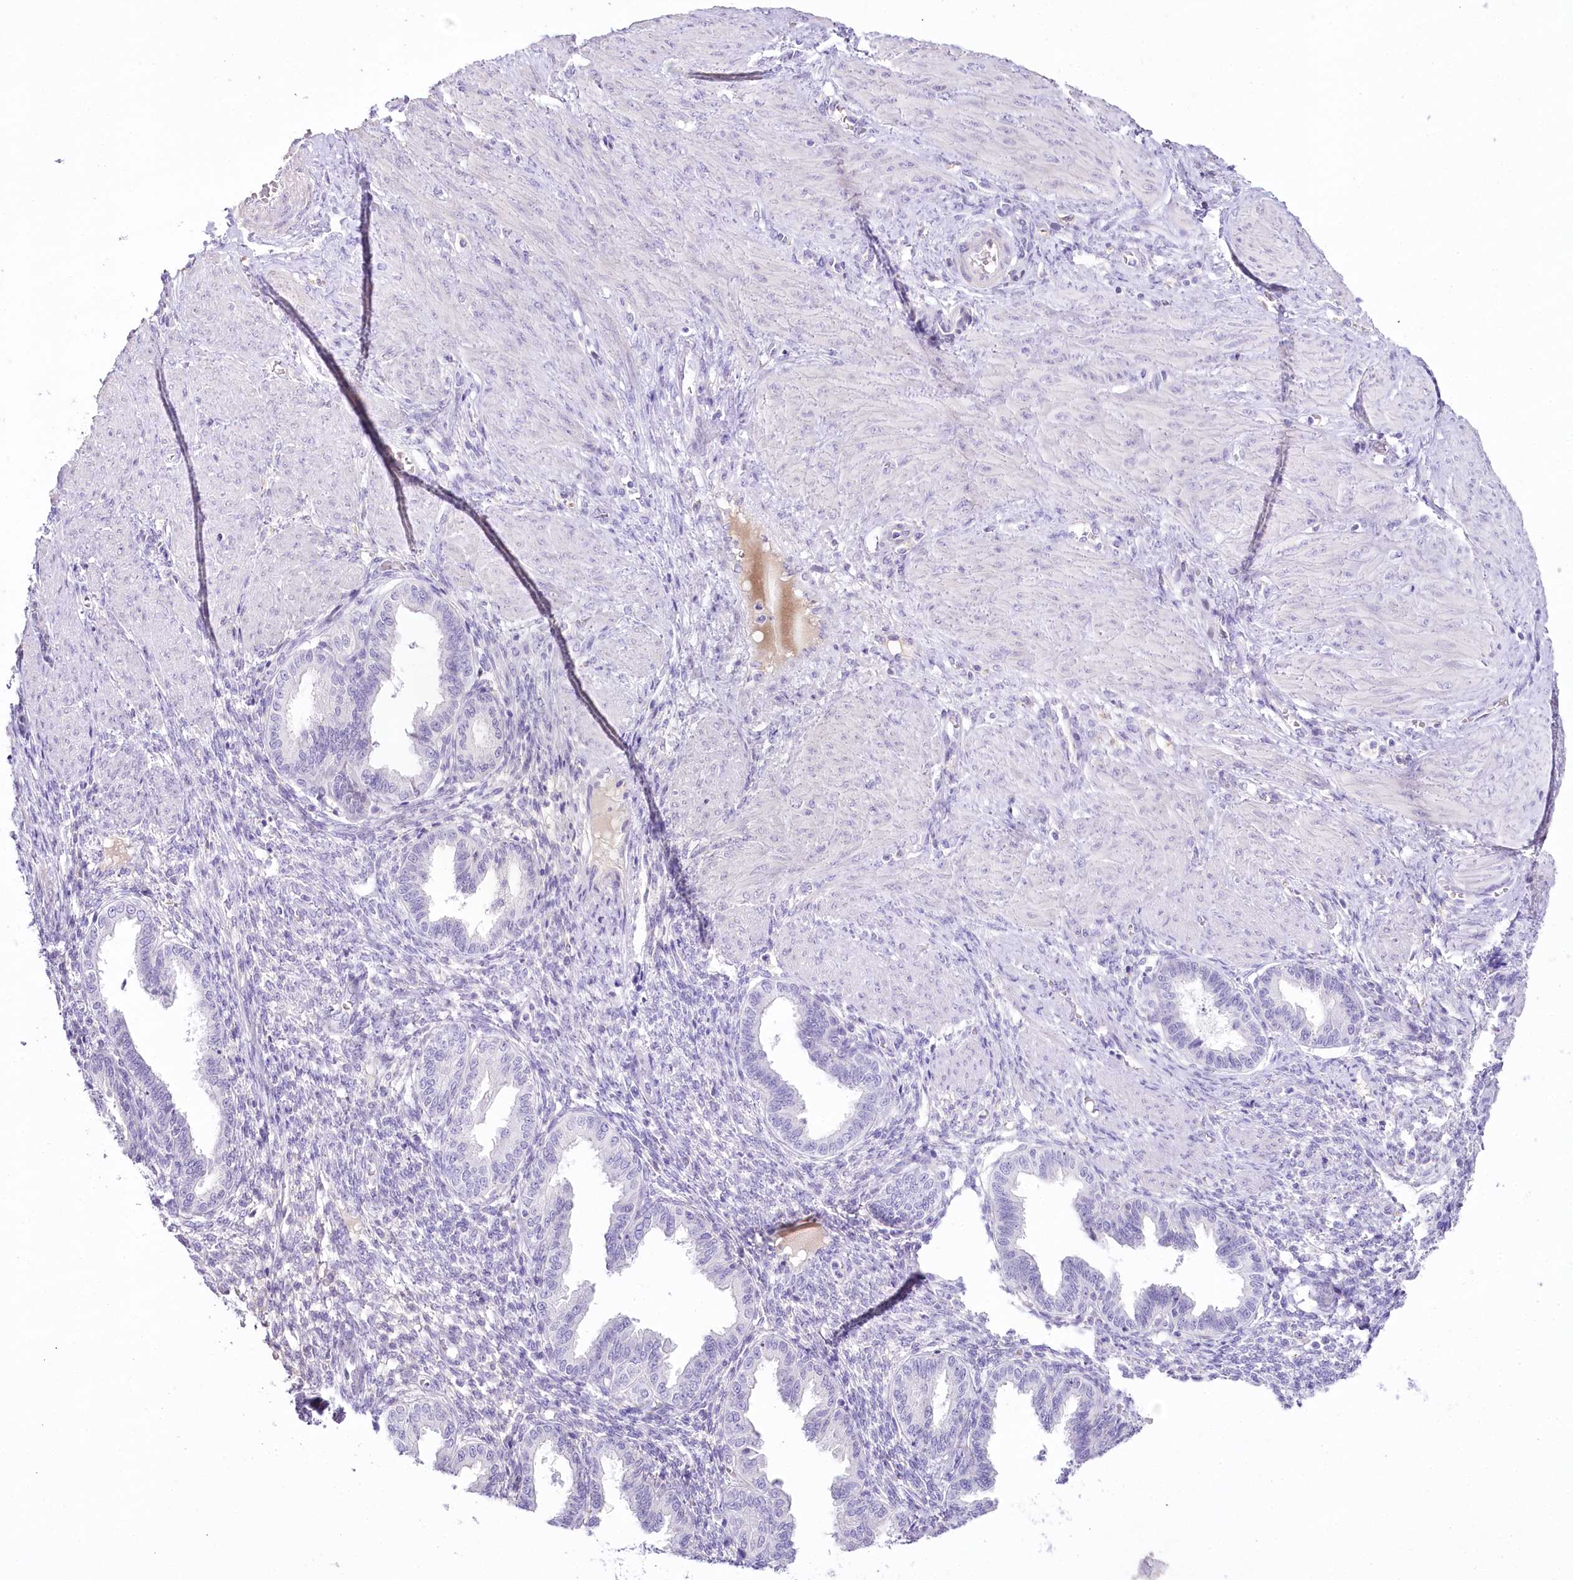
{"staining": {"intensity": "negative", "quantity": "none", "location": "none"}, "tissue": "endometrium", "cell_type": "Cells in endometrial stroma", "image_type": "normal", "snomed": [{"axis": "morphology", "description": "Normal tissue, NOS"}, {"axis": "topography", "description": "Endometrium"}], "caption": "This is an immunohistochemistry (IHC) photomicrograph of unremarkable endometrium. There is no expression in cells in endometrial stroma.", "gene": "MYOZ1", "patient": {"sex": "female", "age": 33}}